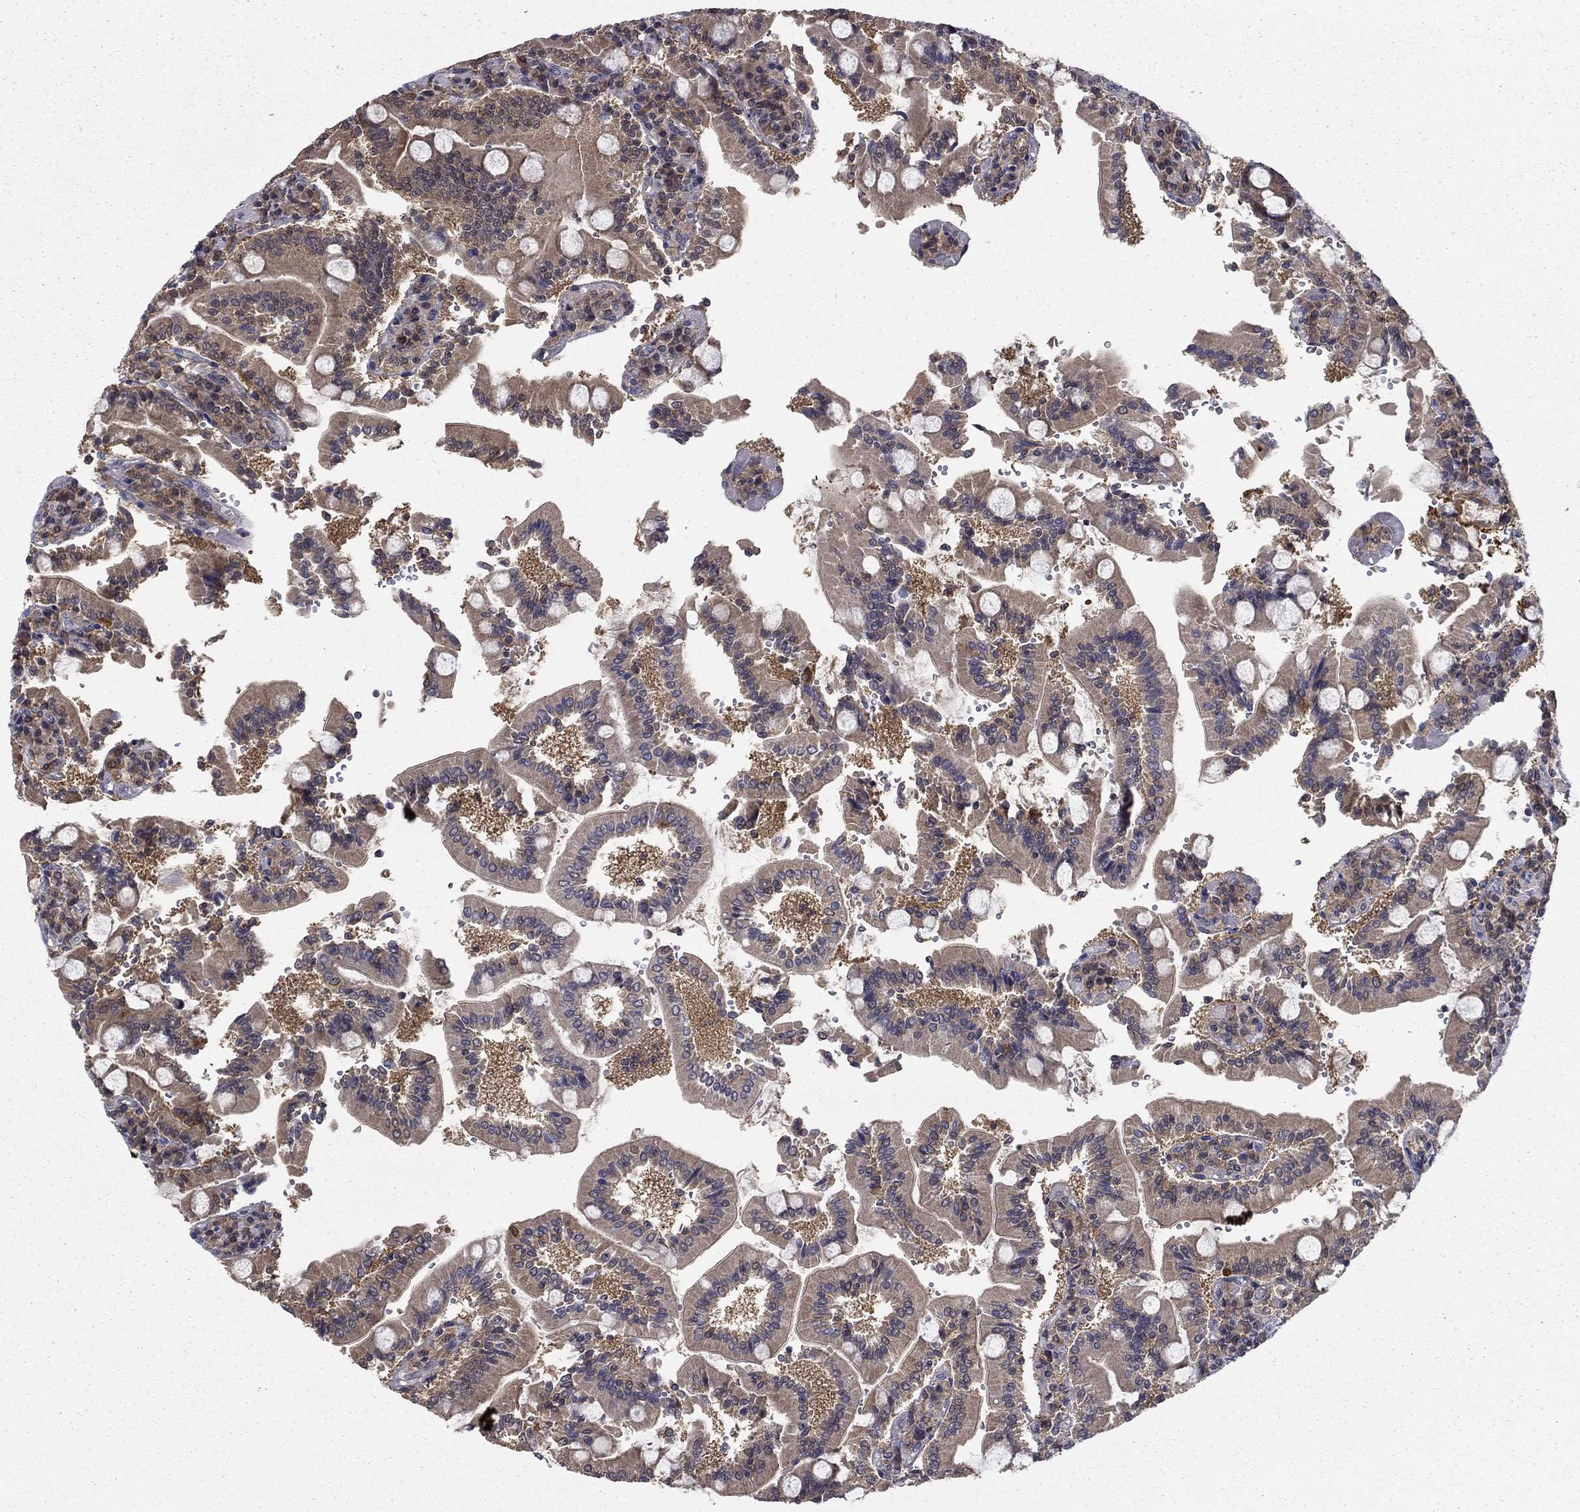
{"staining": {"intensity": "moderate", "quantity": "<25%", "location": "cytoplasmic/membranous"}, "tissue": "duodenum", "cell_type": "Glandular cells", "image_type": "normal", "snomed": [{"axis": "morphology", "description": "Normal tissue, NOS"}, {"axis": "topography", "description": "Duodenum"}], "caption": "Immunohistochemistry histopathology image of normal duodenum: duodenum stained using IHC displays low levels of moderate protein expression localized specifically in the cytoplasmic/membranous of glandular cells, appearing as a cytoplasmic/membranous brown color.", "gene": "NIT2", "patient": {"sex": "female", "age": 62}}